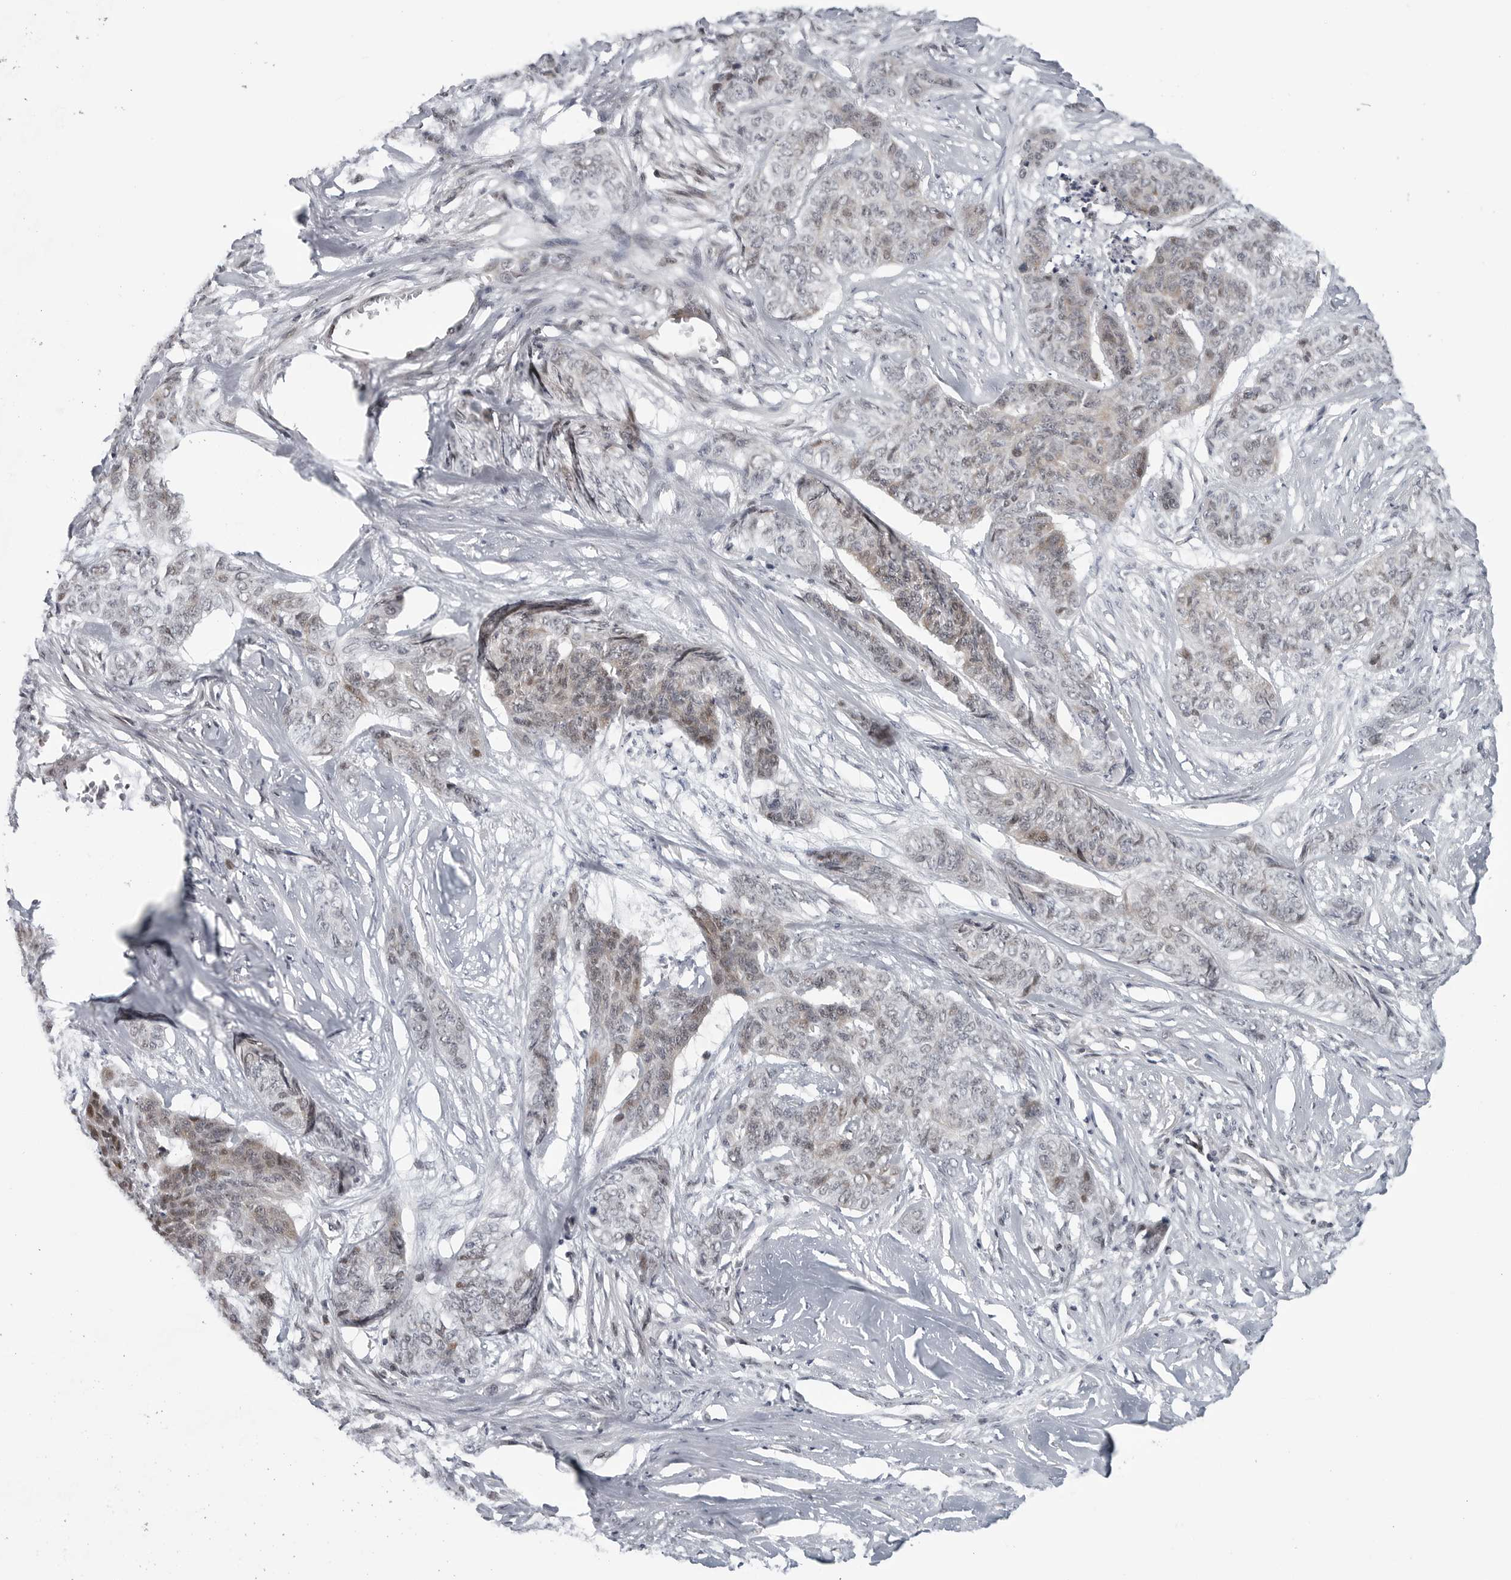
{"staining": {"intensity": "weak", "quantity": "<25%", "location": "cytoplasmic/membranous"}, "tissue": "skin cancer", "cell_type": "Tumor cells", "image_type": "cancer", "snomed": [{"axis": "morphology", "description": "Basal cell carcinoma"}, {"axis": "topography", "description": "Skin"}], "caption": "The photomicrograph reveals no significant positivity in tumor cells of skin basal cell carcinoma.", "gene": "FAM135B", "patient": {"sex": "female", "age": 64}}